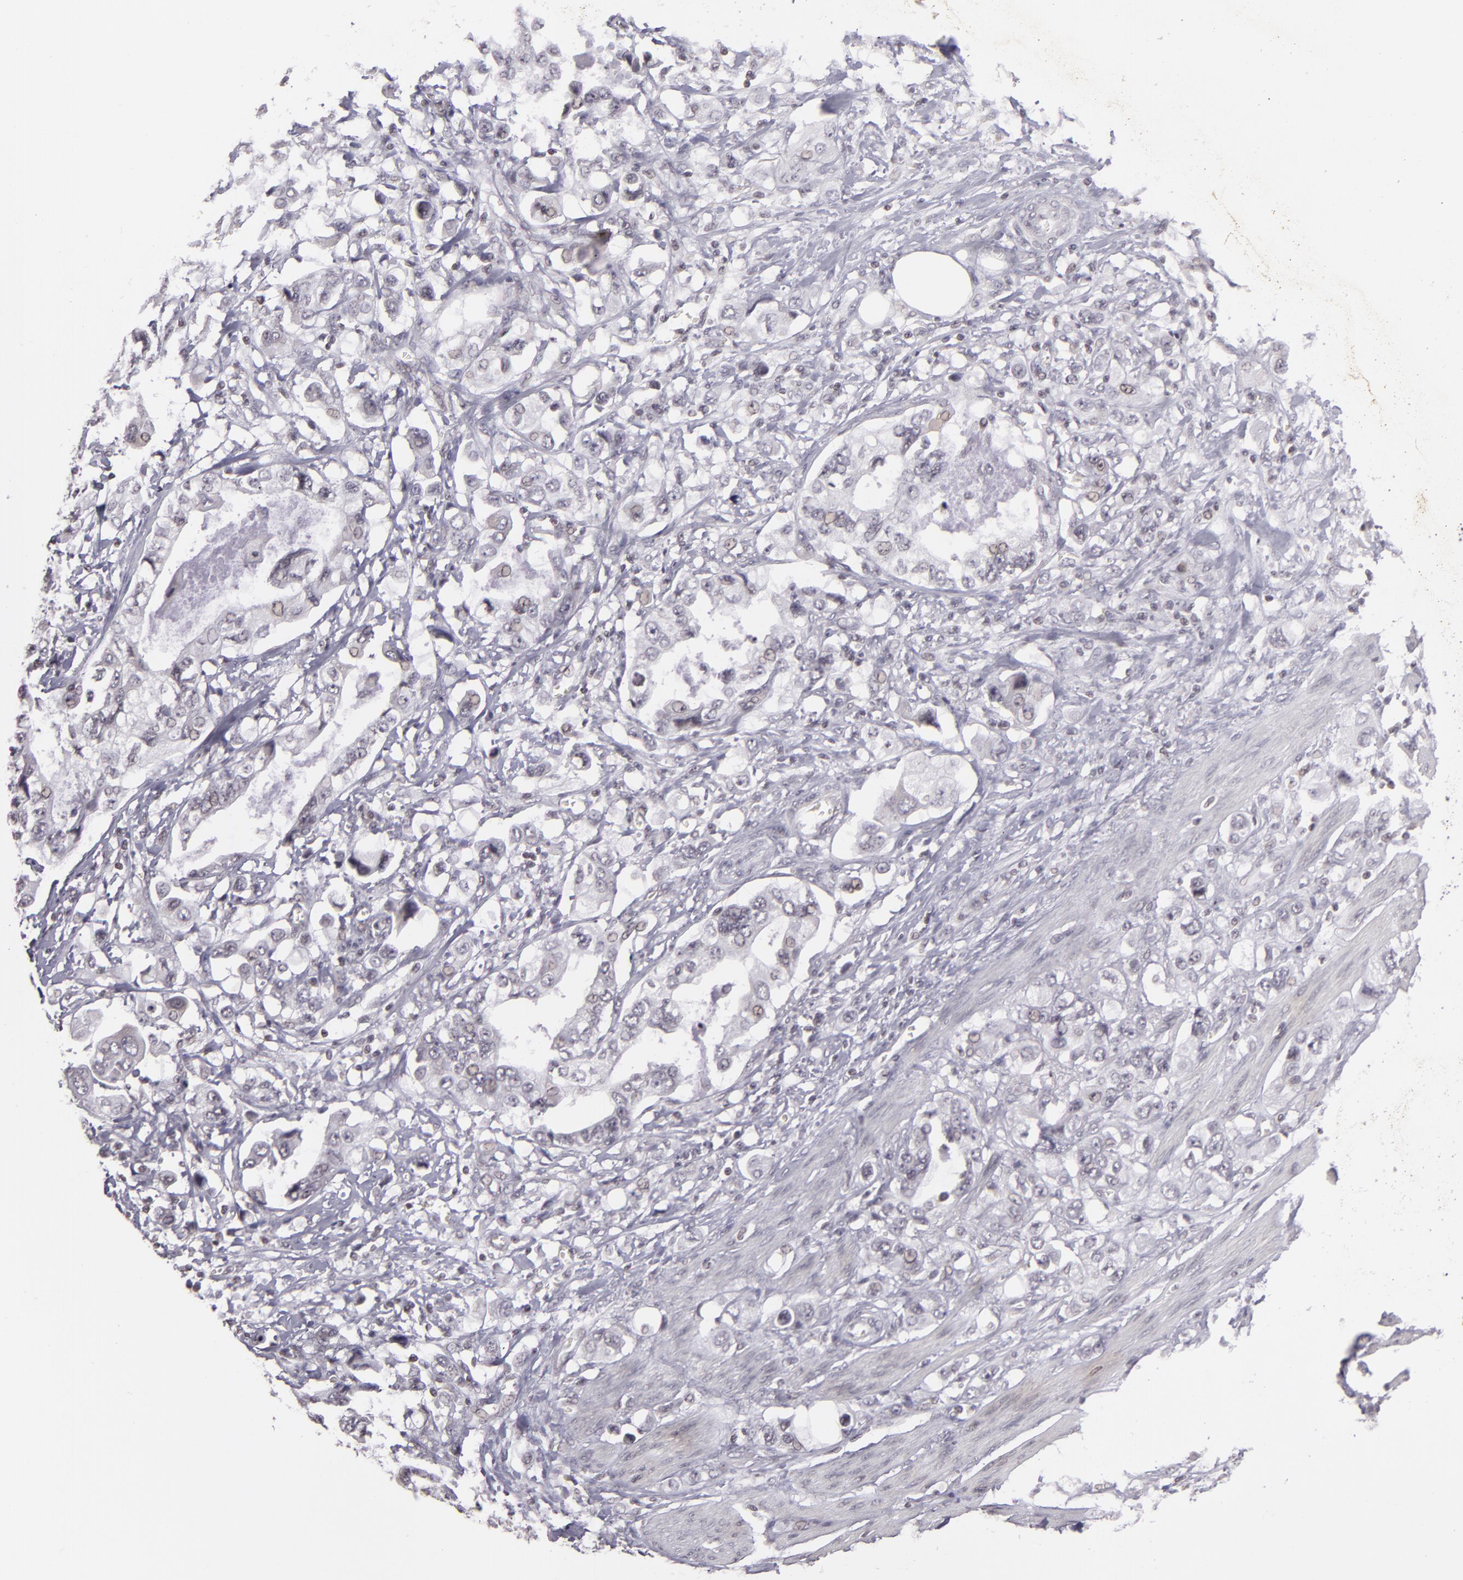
{"staining": {"intensity": "negative", "quantity": "none", "location": "none"}, "tissue": "stomach cancer", "cell_type": "Tumor cells", "image_type": "cancer", "snomed": [{"axis": "morphology", "description": "Adenocarcinoma, NOS"}, {"axis": "topography", "description": "Pancreas"}, {"axis": "topography", "description": "Stomach, upper"}], "caption": "The immunohistochemistry image has no significant expression in tumor cells of stomach cancer tissue.", "gene": "AKAP6", "patient": {"sex": "male", "age": 77}}